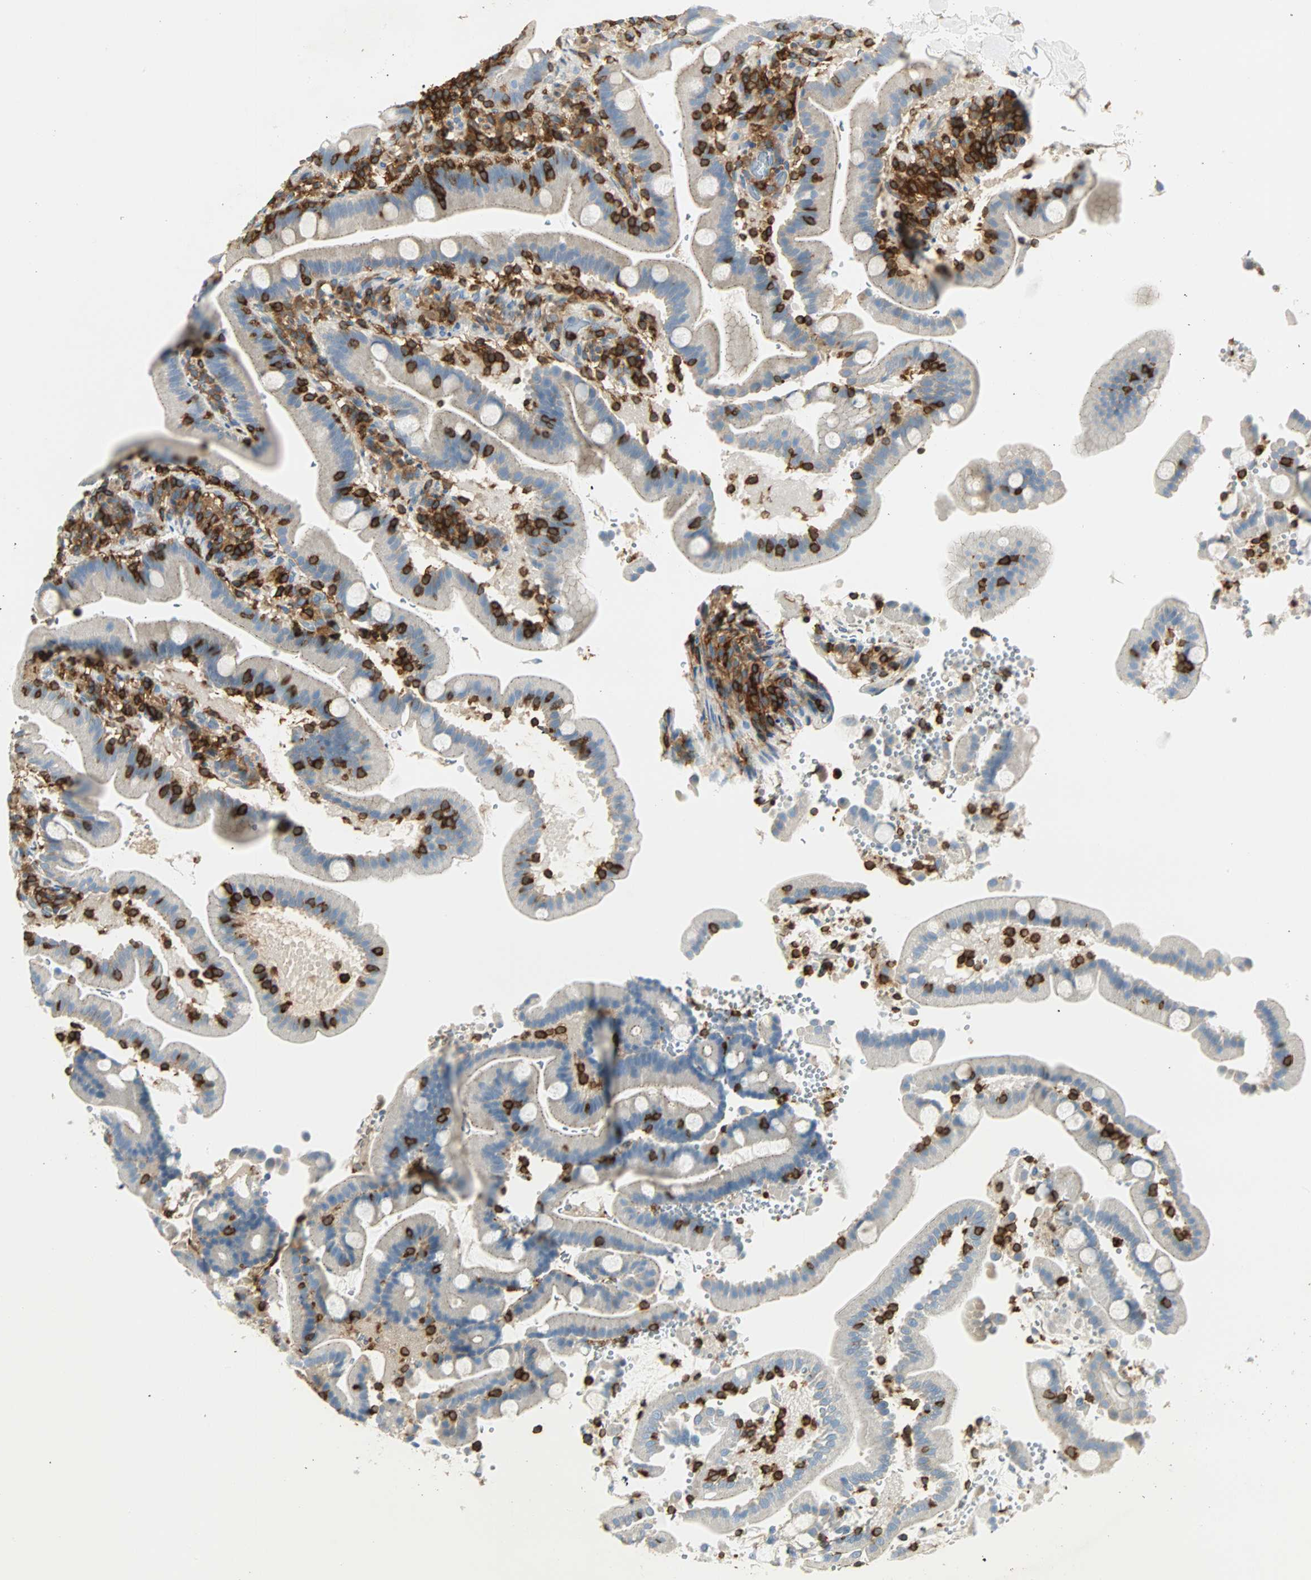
{"staining": {"intensity": "negative", "quantity": "none", "location": "none"}, "tissue": "duodenum", "cell_type": "Glandular cells", "image_type": "normal", "snomed": [{"axis": "morphology", "description": "Normal tissue, NOS"}, {"axis": "topography", "description": "Duodenum"}], "caption": "The IHC image has no significant positivity in glandular cells of duodenum. (Brightfield microscopy of DAB immunohistochemistry (IHC) at high magnification).", "gene": "FMNL1", "patient": {"sex": "male", "age": 54}}